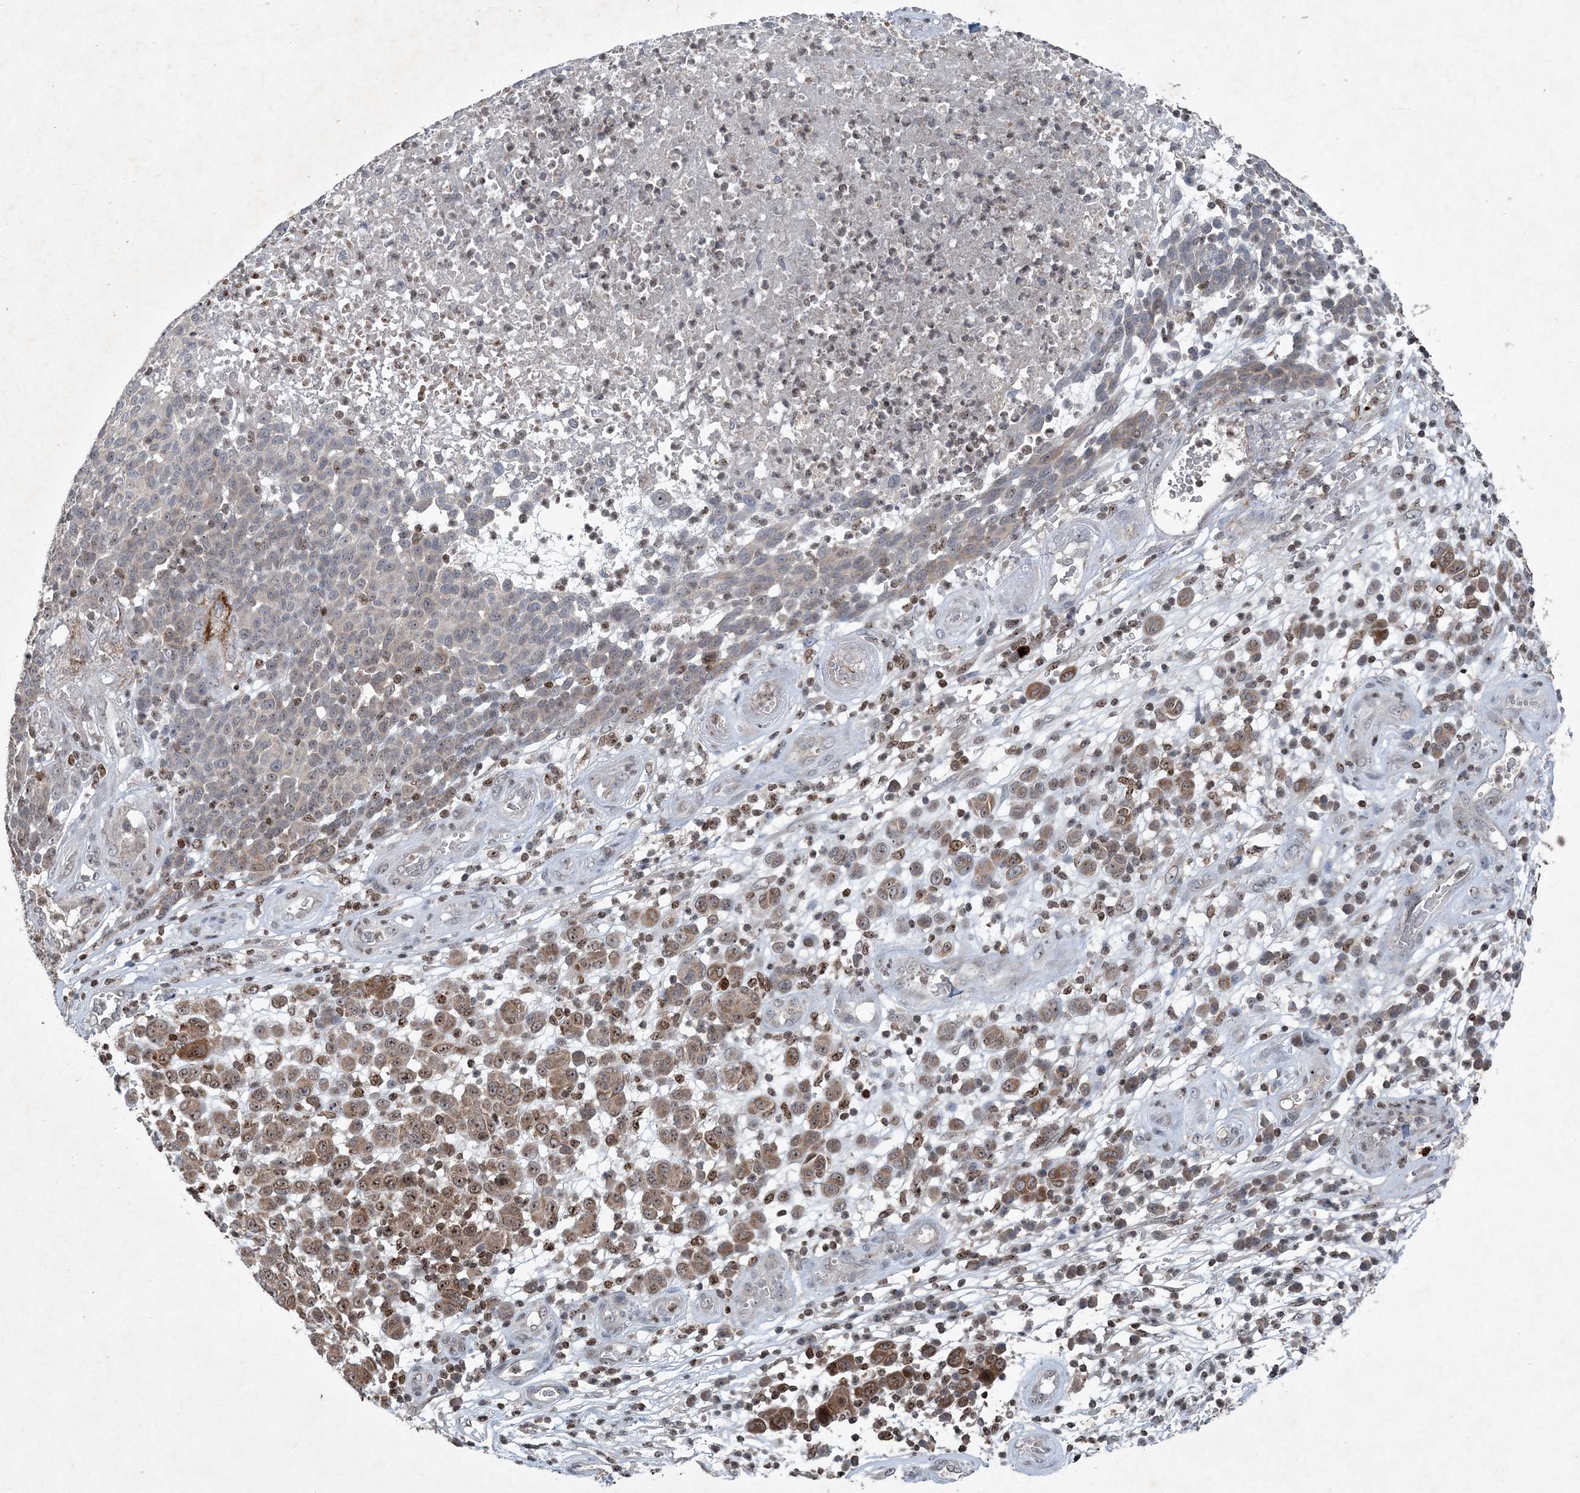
{"staining": {"intensity": "moderate", "quantity": "<25%", "location": "cytoplasmic/membranous,nuclear"}, "tissue": "melanoma", "cell_type": "Tumor cells", "image_type": "cancer", "snomed": [{"axis": "morphology", "description": "Malignant melanoma, NOS"}, {"axis": "topography", "description": "Skin"}], "caption": "Human malignant melanoma stained for a protein (brown) reveals moderate cytoplasmic/membranous and nuclear positive expression in approximately <25% of tumor cells.", "gene": "QTRT2", "patient": {"sex": "male", "age": 49}}